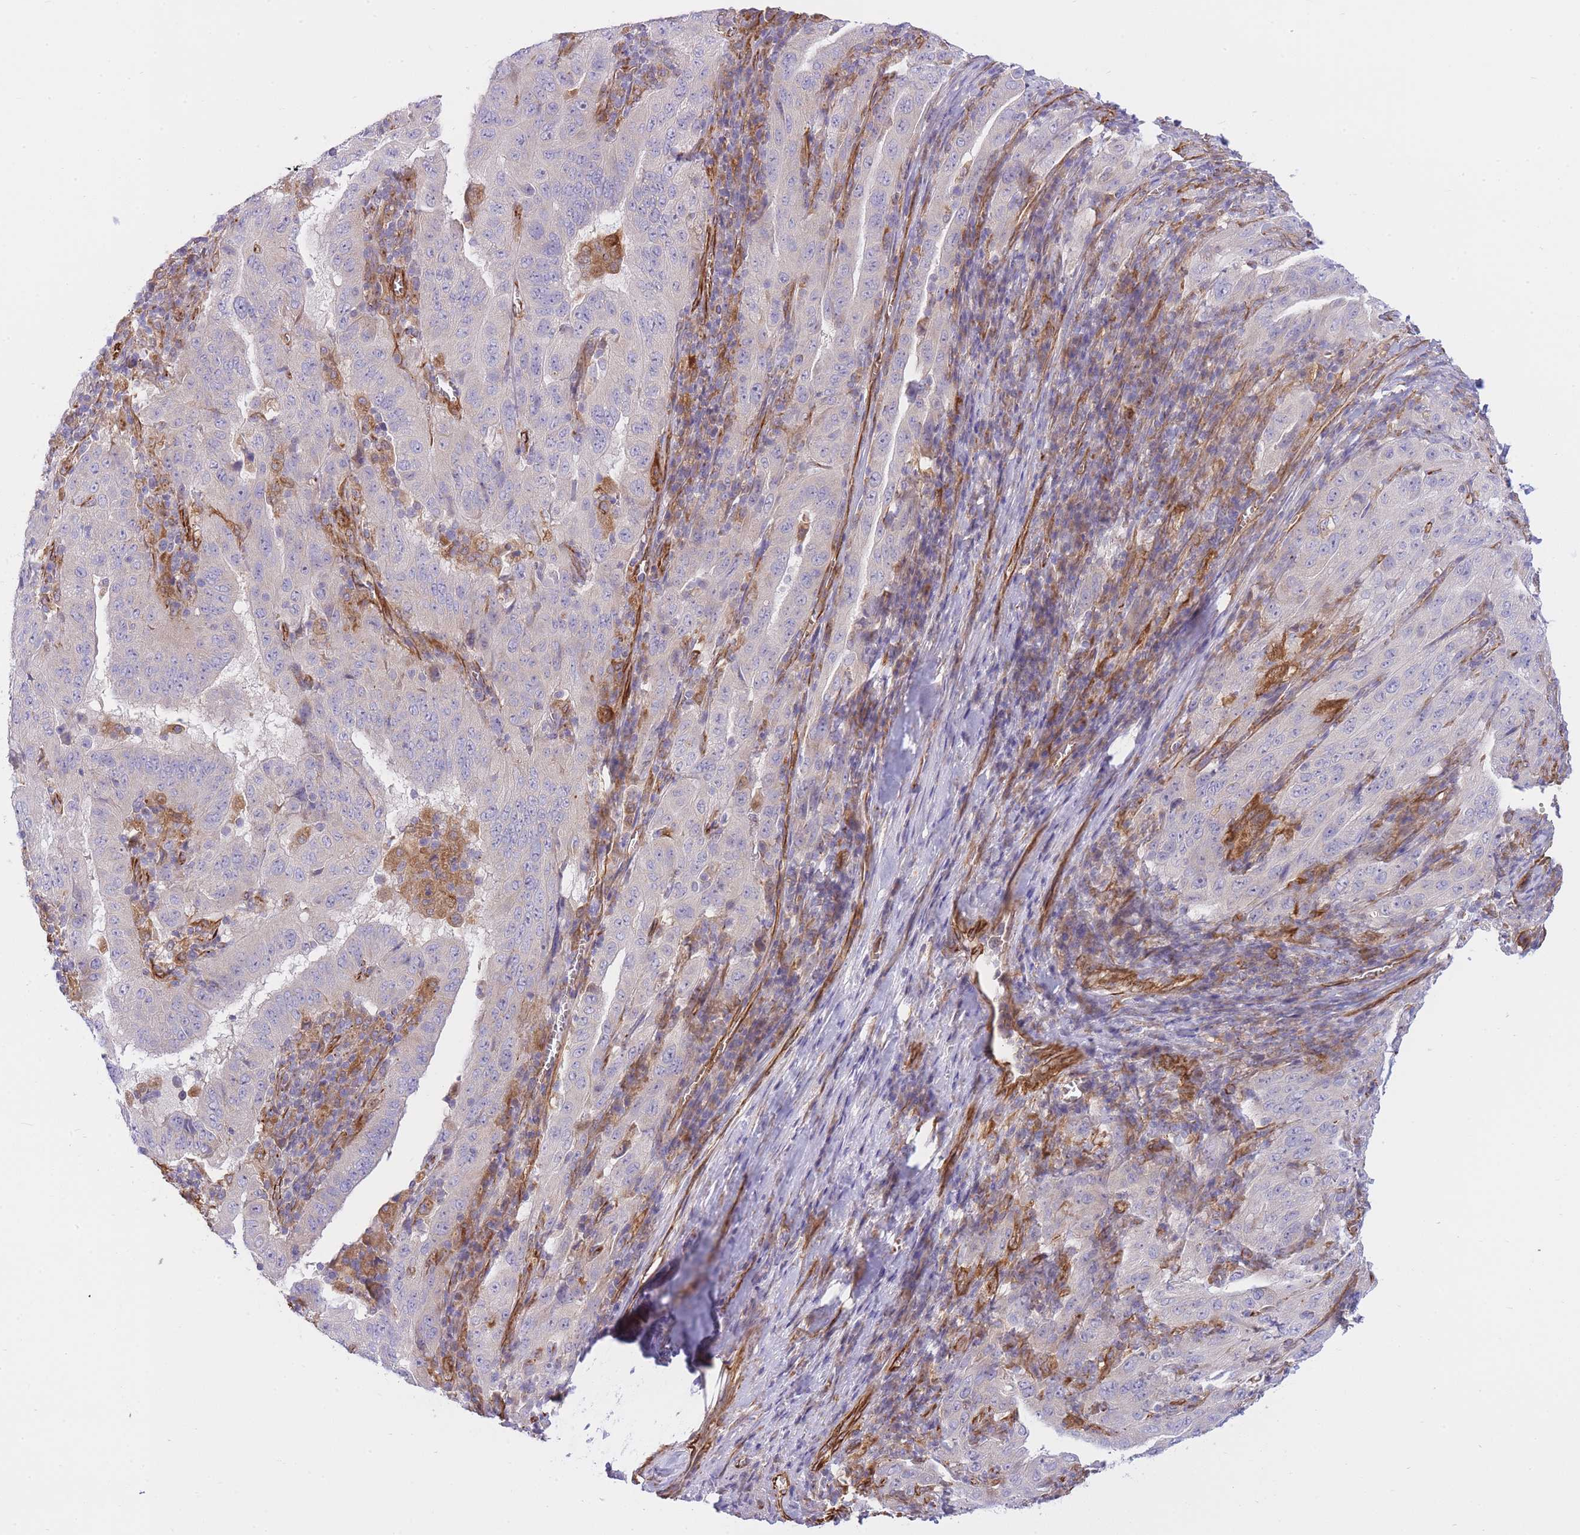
{"staining": {"intensity": "negative", "quantity": "none", "location": "none"}, "tissue": "pancreatic cancer", "cell_type": "Tumor cells", "image_type": "cancer", "snomed": [{"axis": "morphology", "description": "Adenocarcinoma, NOS"}, {"axis": "topography", "description": "Pancreas"}], "caption": "Tumor cells show no significant expression in pancreatic cancer. (DAB (3,3'-diaminobenzidine) immunohistochemistry, high magnification).", "gene": "ECPAS", "patient": {"sex": "male", "age": 63}}